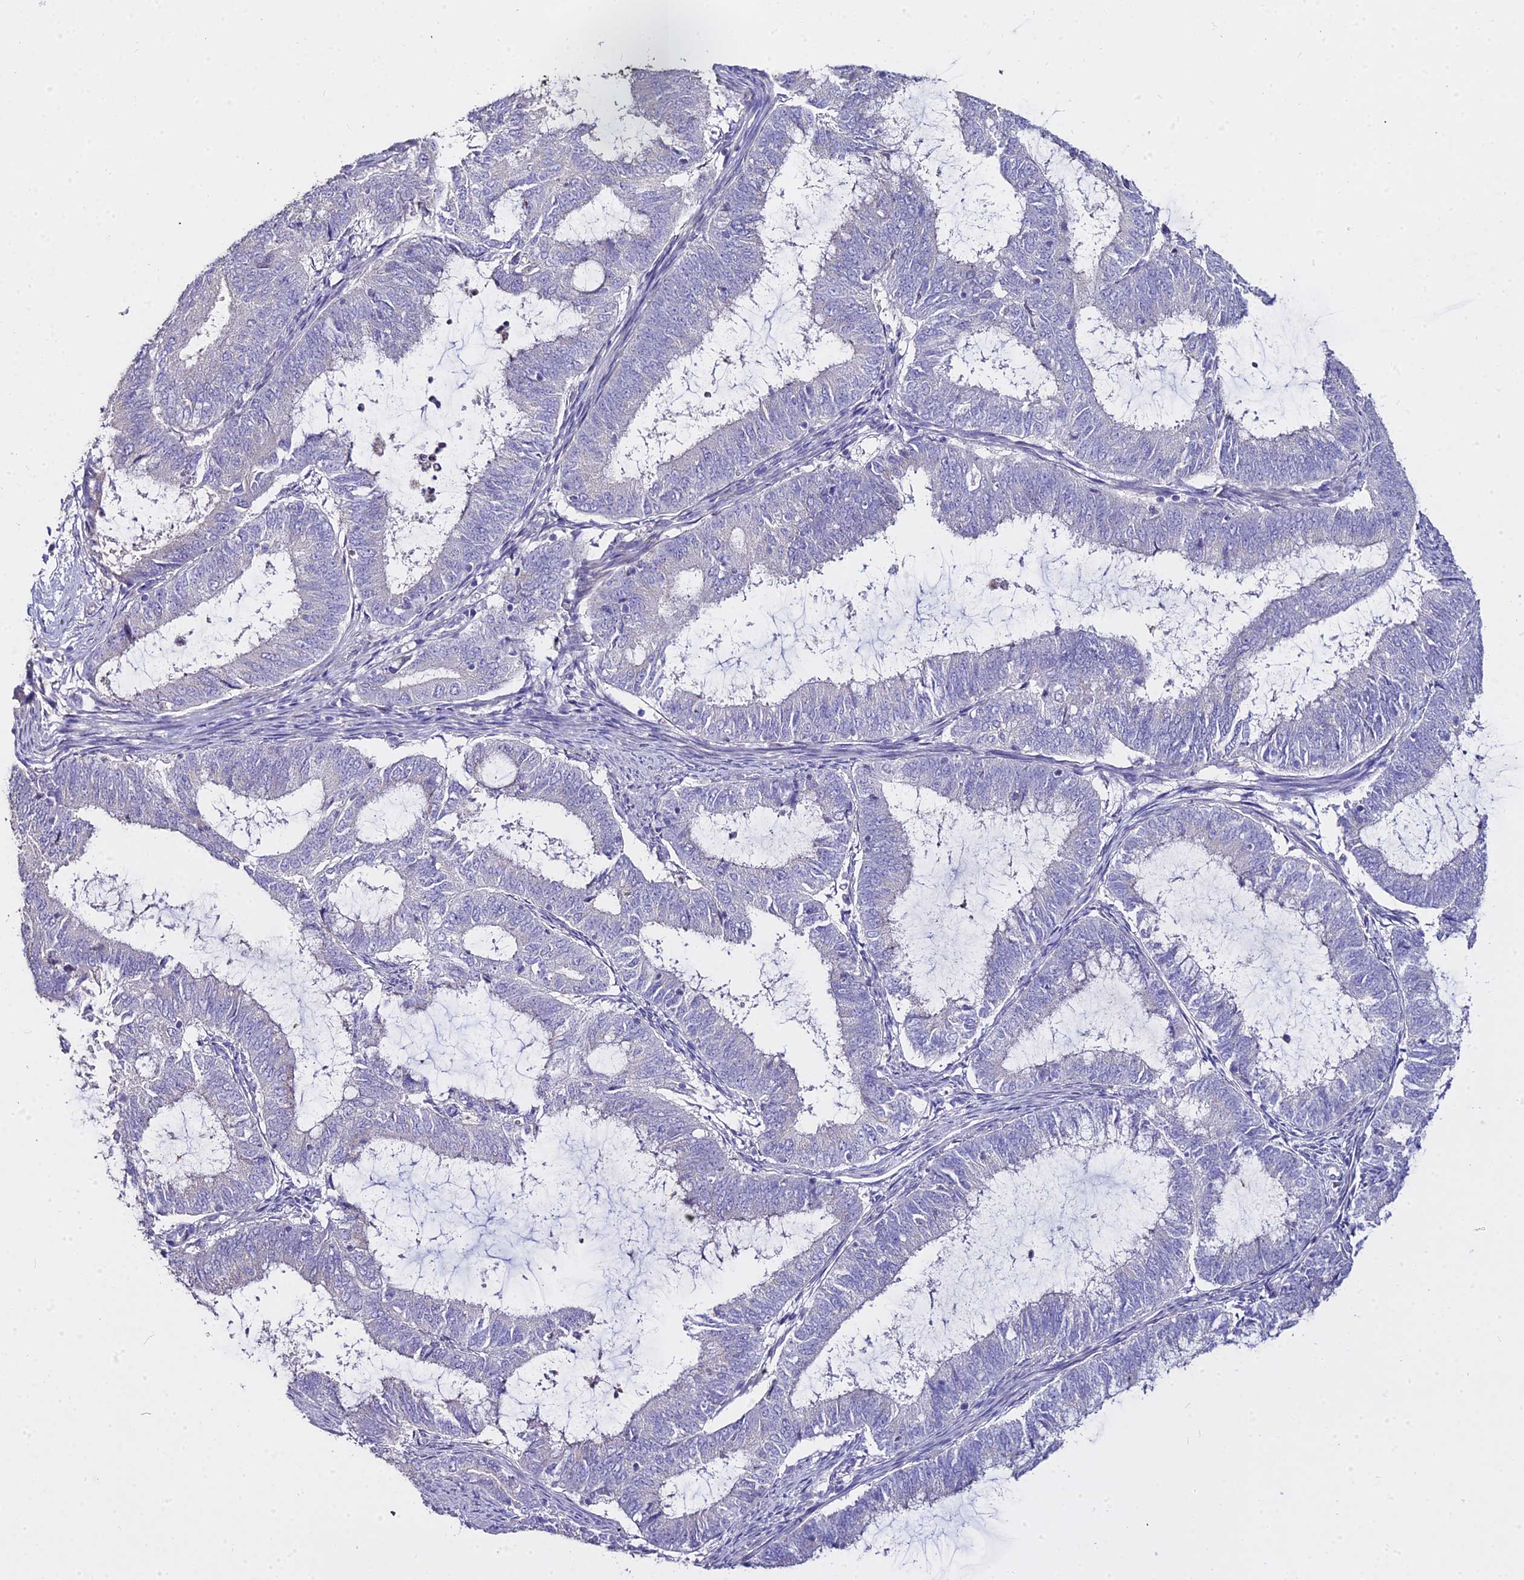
{"staining": {"intensity": "negative", "quantity": "none", "location": "none"}, "tissue": "endometrial cancer", "cell_type": "Tumor cells", "image_type": "cancer", "snomed": [{"axis": "morphology", "description": "Adenocarcinoma, NOS"}, {"axis": "topography", "description": "Endometrium"}], "caption": "Tumor cells are negative for brown protein staining in adenocarcinoma (endometrial).", "gene": "GLYAT", "patient": {"sex": "female", "age": 51}}